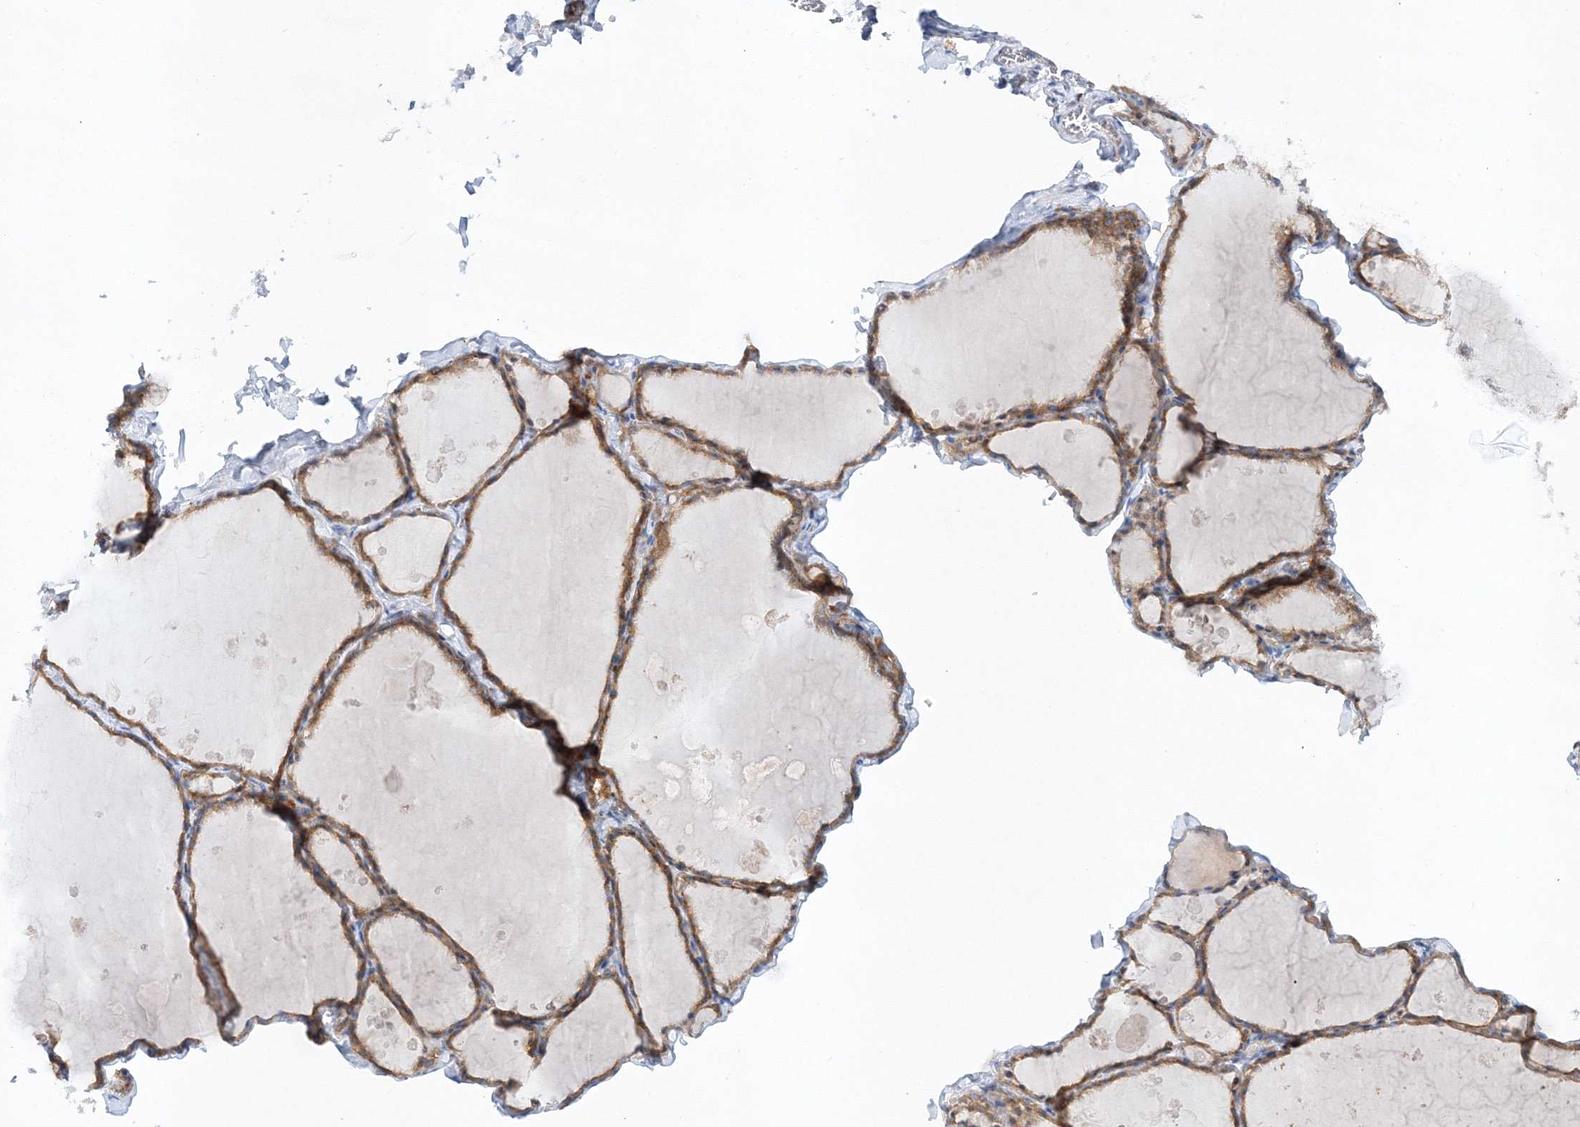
{"staining": {"intensity": "moderate", "quantity": ">75%", "location": "cytoplasmic/membranous"}, "tissue": "thyroid gland", "cell_type": "Glandular cells", "image_type": "normal", "snomed": [{"axis": "morphology", "description": "Normal tissue, NOS"}, {"axis": "topography", "description": "Thyroid gland"}], "caption": "Moderate cytoplasmic/membranous protein expression is appreciated in about >75% of glandular cells in thyroid gland.", "gene": "SEC23IP", "patient": {"sex": "male", "age": 56}}